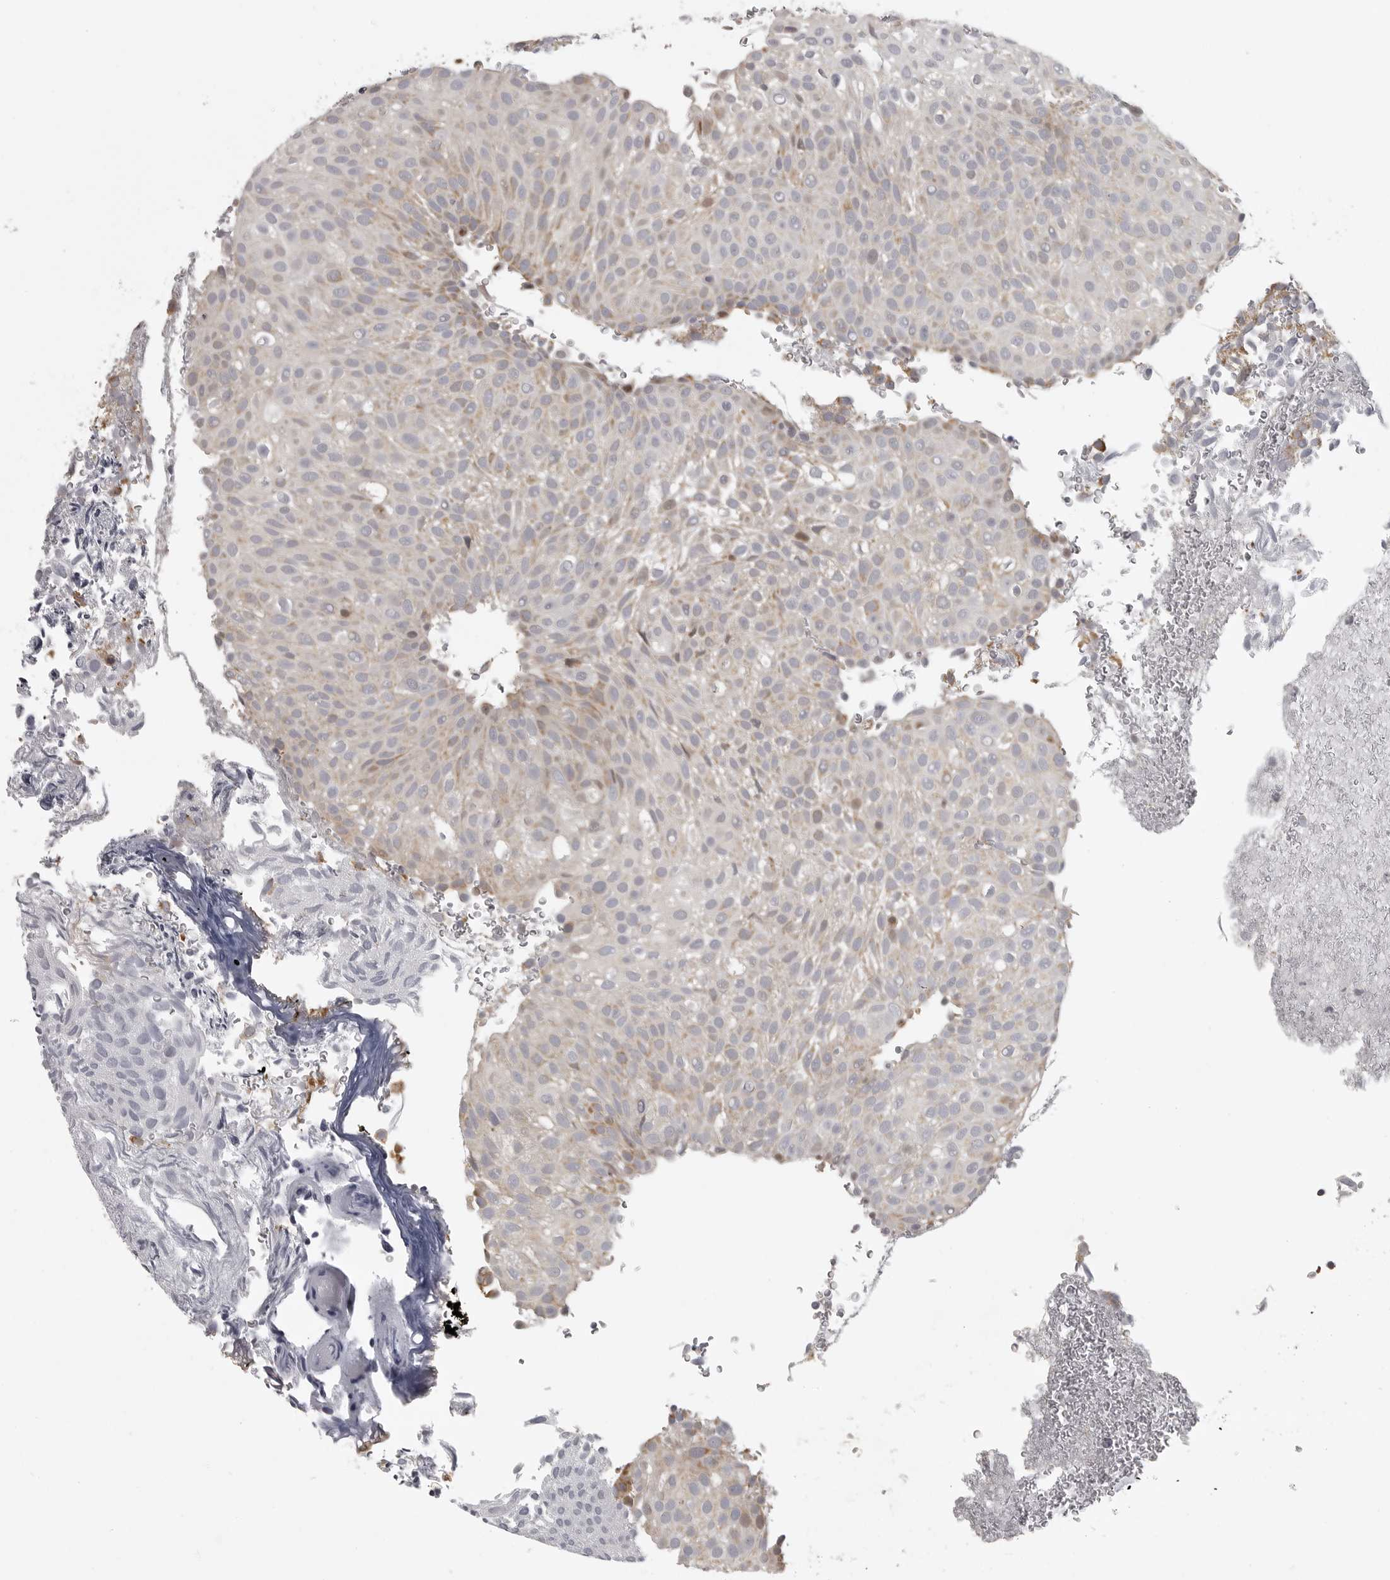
{"staining": {"intensity": "weak", "quantity": "25%-75%", "location": "cytoplasmic/membranous"}, "tissue": "urothelial cancer", "cell_type": "Tumor cells", "image_type": "cancer", "snomed": [{"axis": "morphology", "description": "Urothelial carcinoma, Low grade"}, {"axis": "topography", "description": "Urinary bladder"}], "caption": "Immunohistochemical staining of human urothelial cancer displays low levels of weak cytoplasmic/membranous protein positivity in approximately 25%-75% of tumor cells.", "gene": "POLE2", "patient": {"sex": "male", "age": 78}}